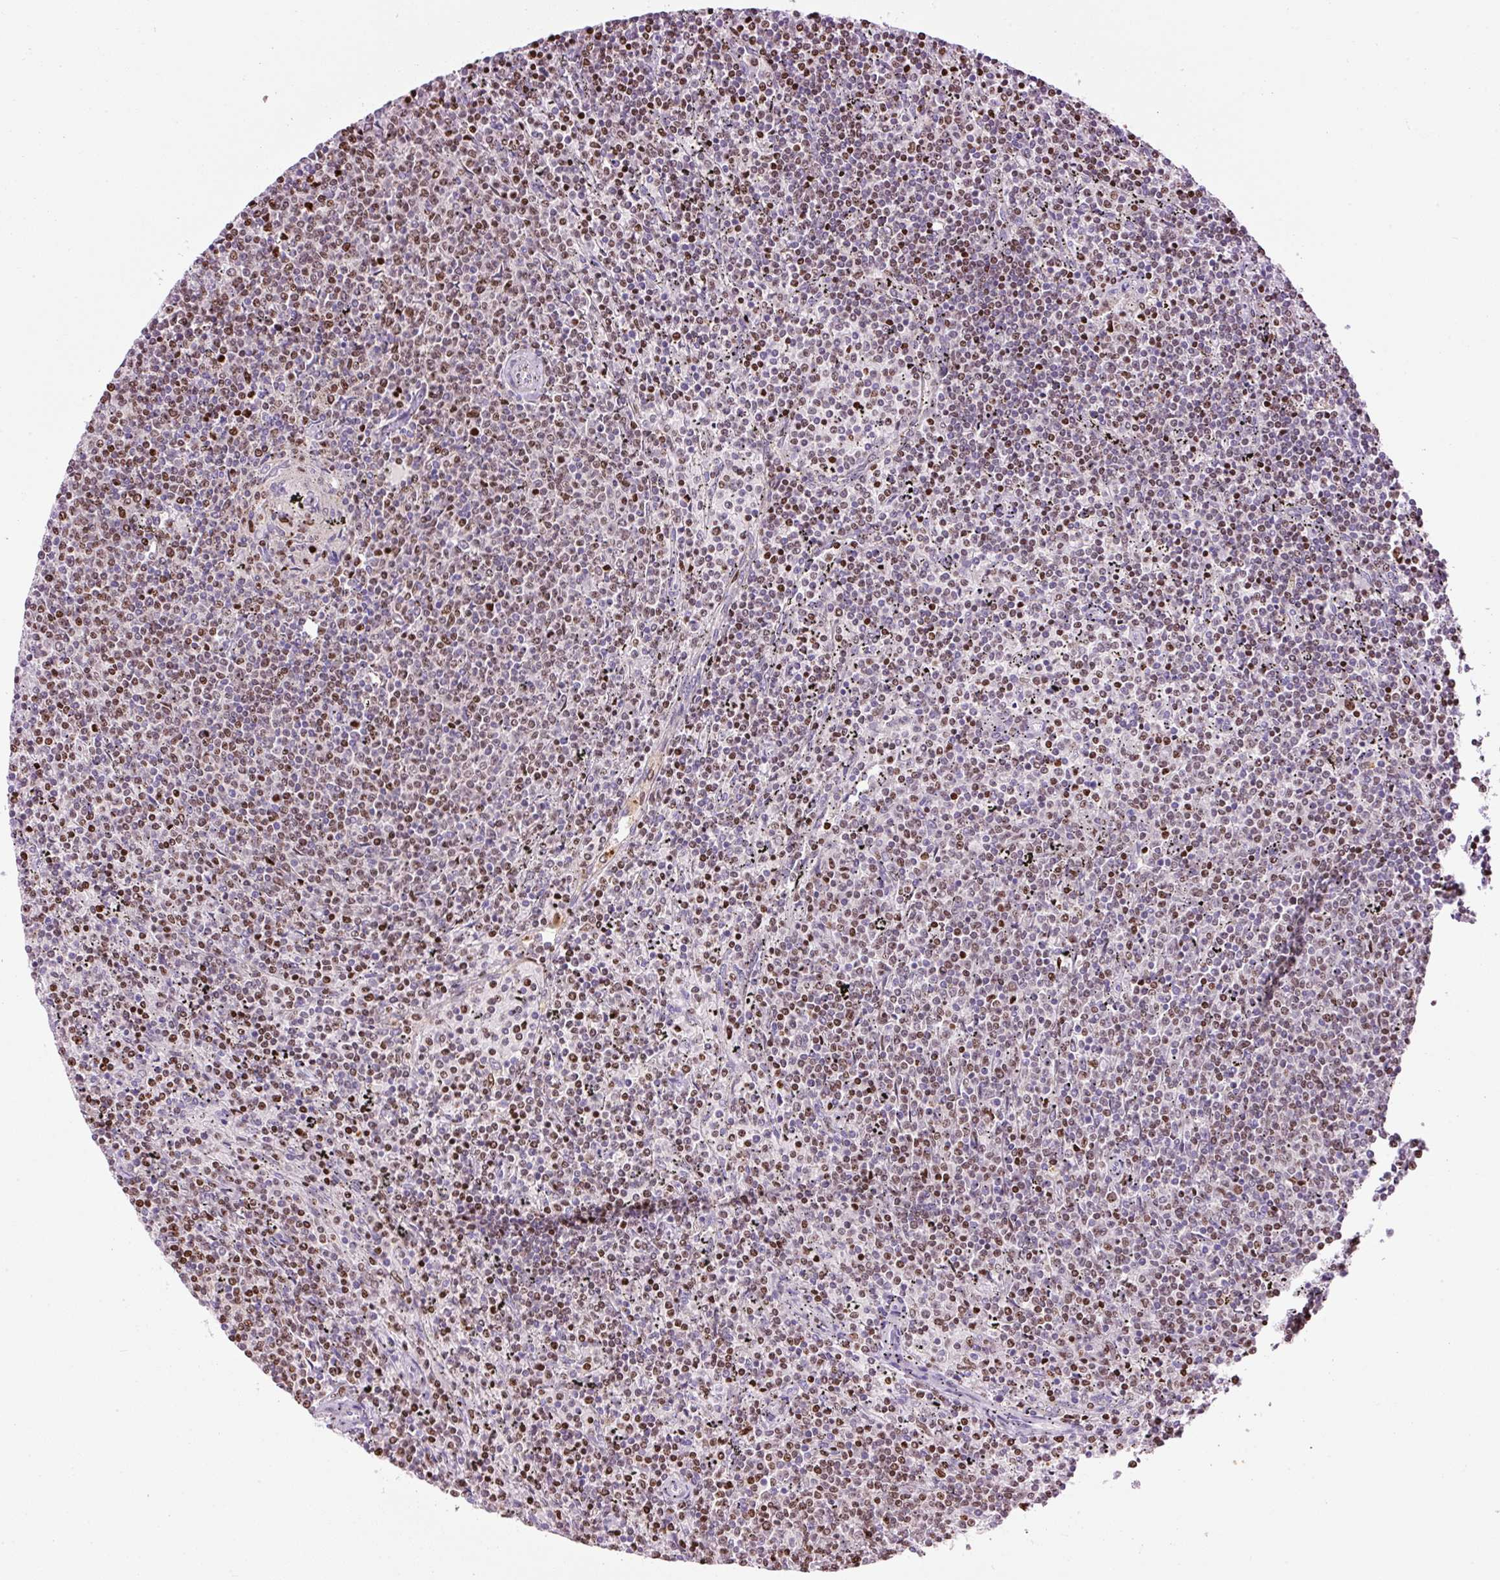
{"staining": {"intensity": "moderate", "quantity": "25%-75%", "location": "nuclear"}, "tissue": "lymphoma", "cell_type": "Tumor cells", "image_type": "cancer", "snomed": [{"axis": "morphology", "description": "Malignant lymphoma, non-Hodgkin's type, Low grade"}, {"axis": "topography", "description": "Spleen"}], "caption": "This is a photomicrograph of IHC staining of lymphoma, which shows moderate expression in the nuclear of tumor cells.", "gene": "TMEM8B", "patient": {"sex": "female", "age": 50}}